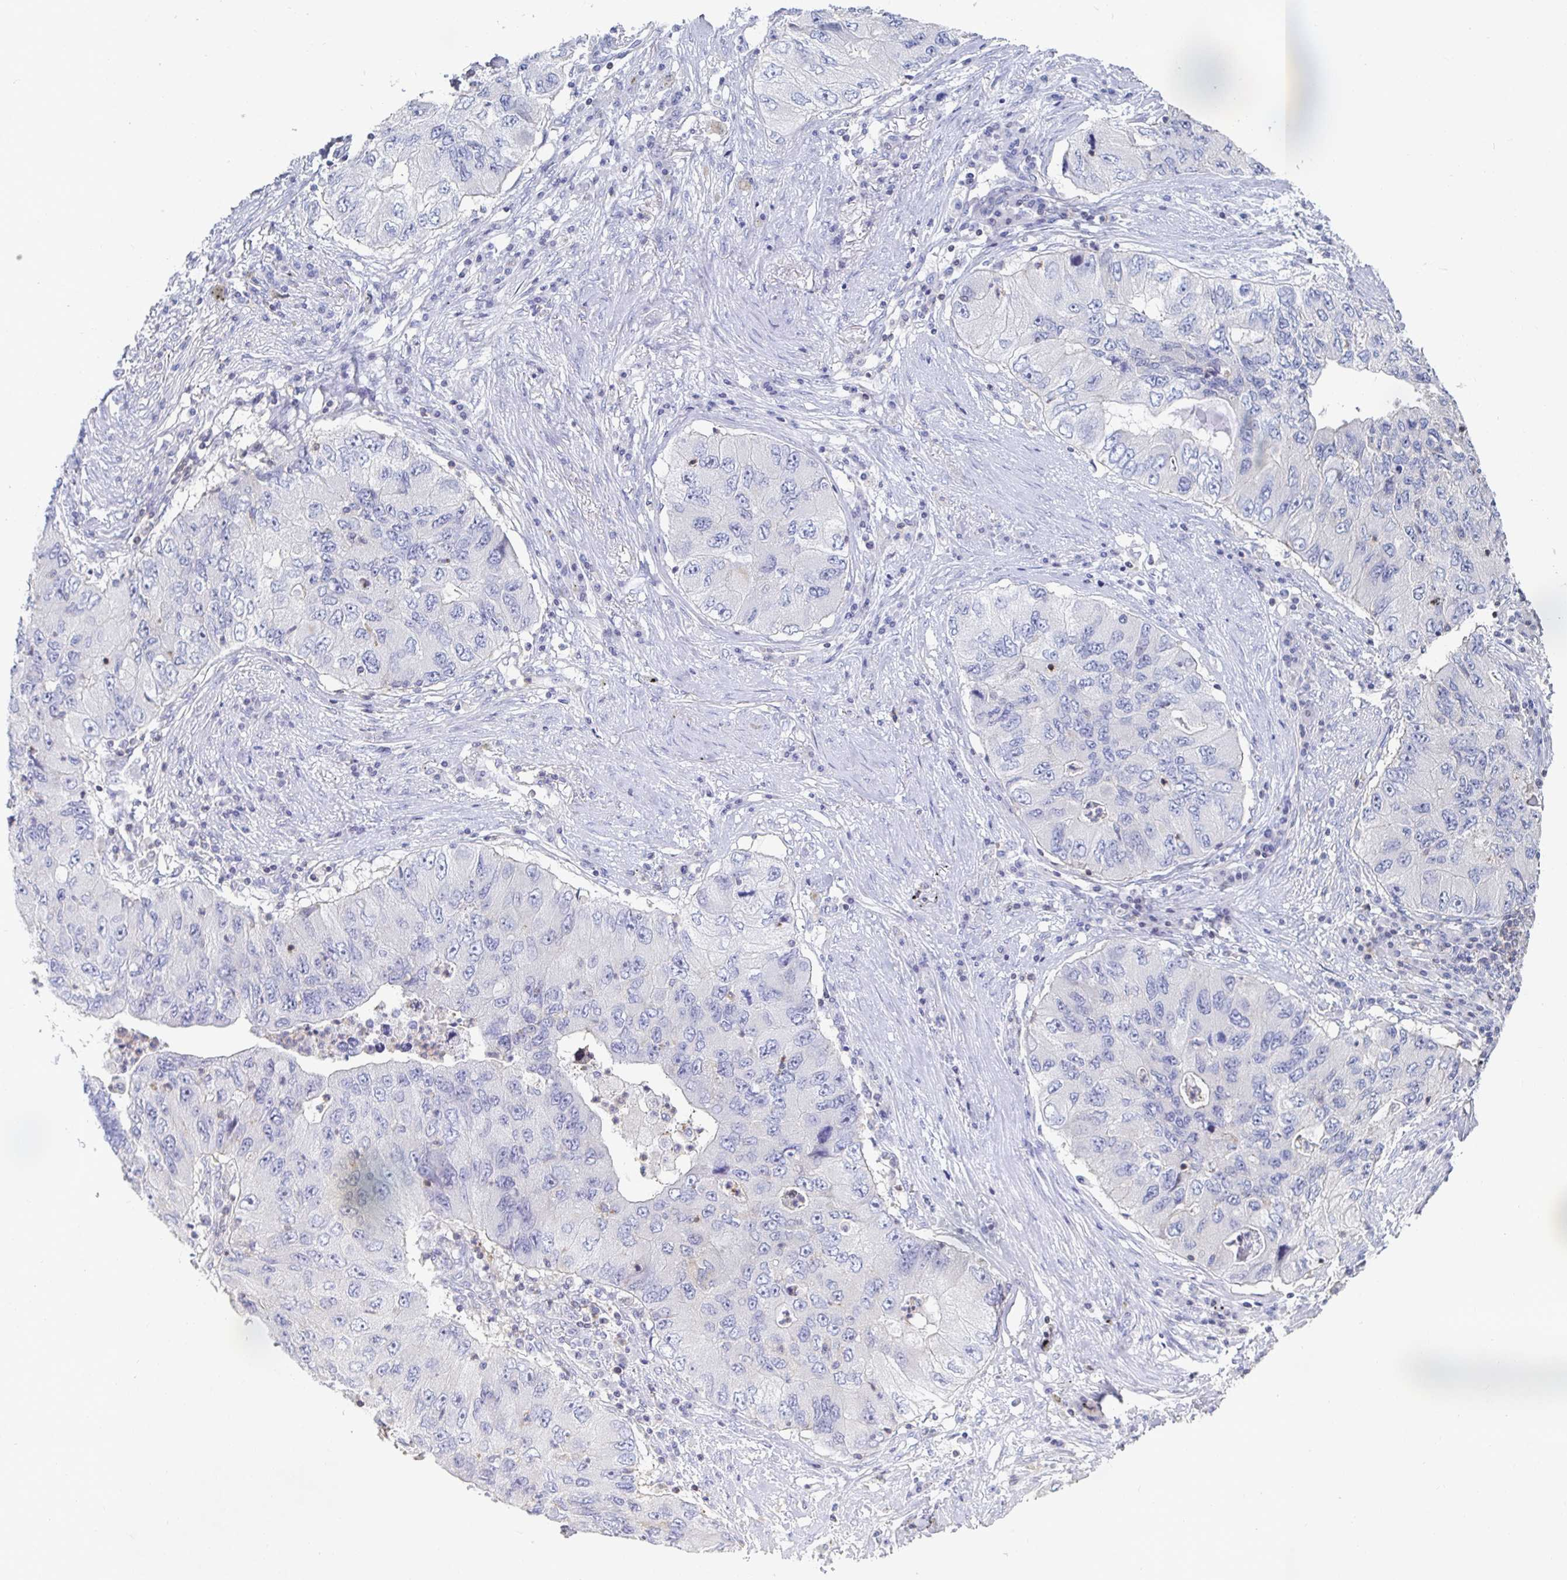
{"staining": {"intensity": "negative", "quantity": "none", "location": "none"}, "tissue": "lung cancer", "cell_type": "Tumor cells", "image_type": "cancer", "snomed": [{"axis": "morphology", "description": "Adenocarcinoma, NOS"}, {"axis": "morphology", "description": "Adenocarcinoma, metastatic, NOS"}, {"axis": "topography", "description": "Lymph node"}, {"axis": "topography", "description": "Lung"}], "caption": "Human metastatic adenocarcinoma (lung) stained for a protein using IHC reveals no staining in tumor cells.", "gene": "PIK3CD", "patient": {"sex": "female", "age": 54}}